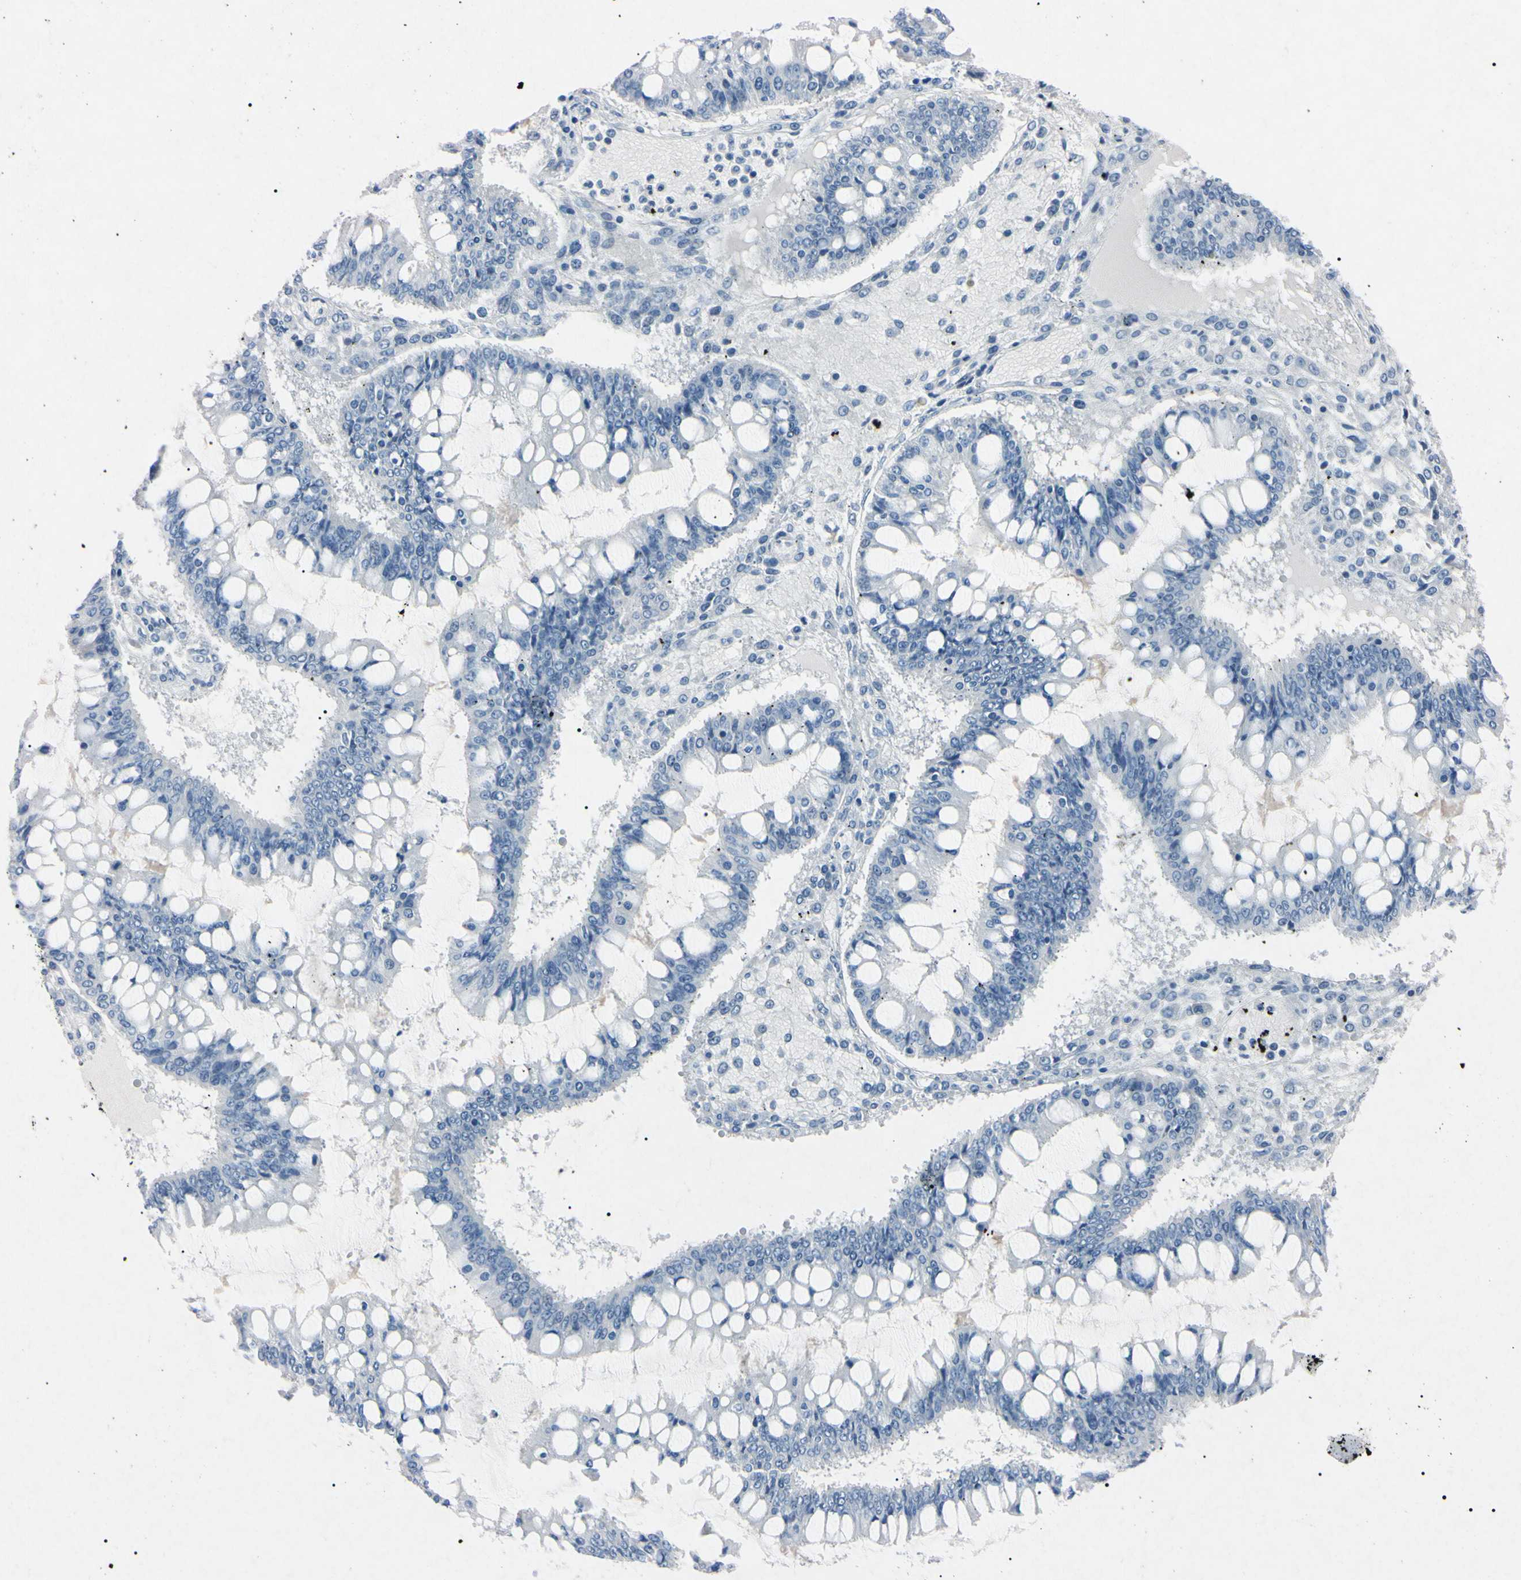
{"staining": {"intensity": "negative", "quantity": "none", "location": "none"}, "tissue": "ovarian cancer", "cell_type": "Tumor cells", "image_type": "cancer", "snomed": [{"axis": "morphology", "description": "Cystadenocarcinoma, mucinous, NOS"}, {"axis": "topography", "description": "Ovary"}], "caption": "High power microscopy histopathology image of an immunohistochemistry image of ovarian cancer, revealing no significant staining in tumor cells.", "gene": "ELN", "patient": {"sex": "female", "age": 73}}